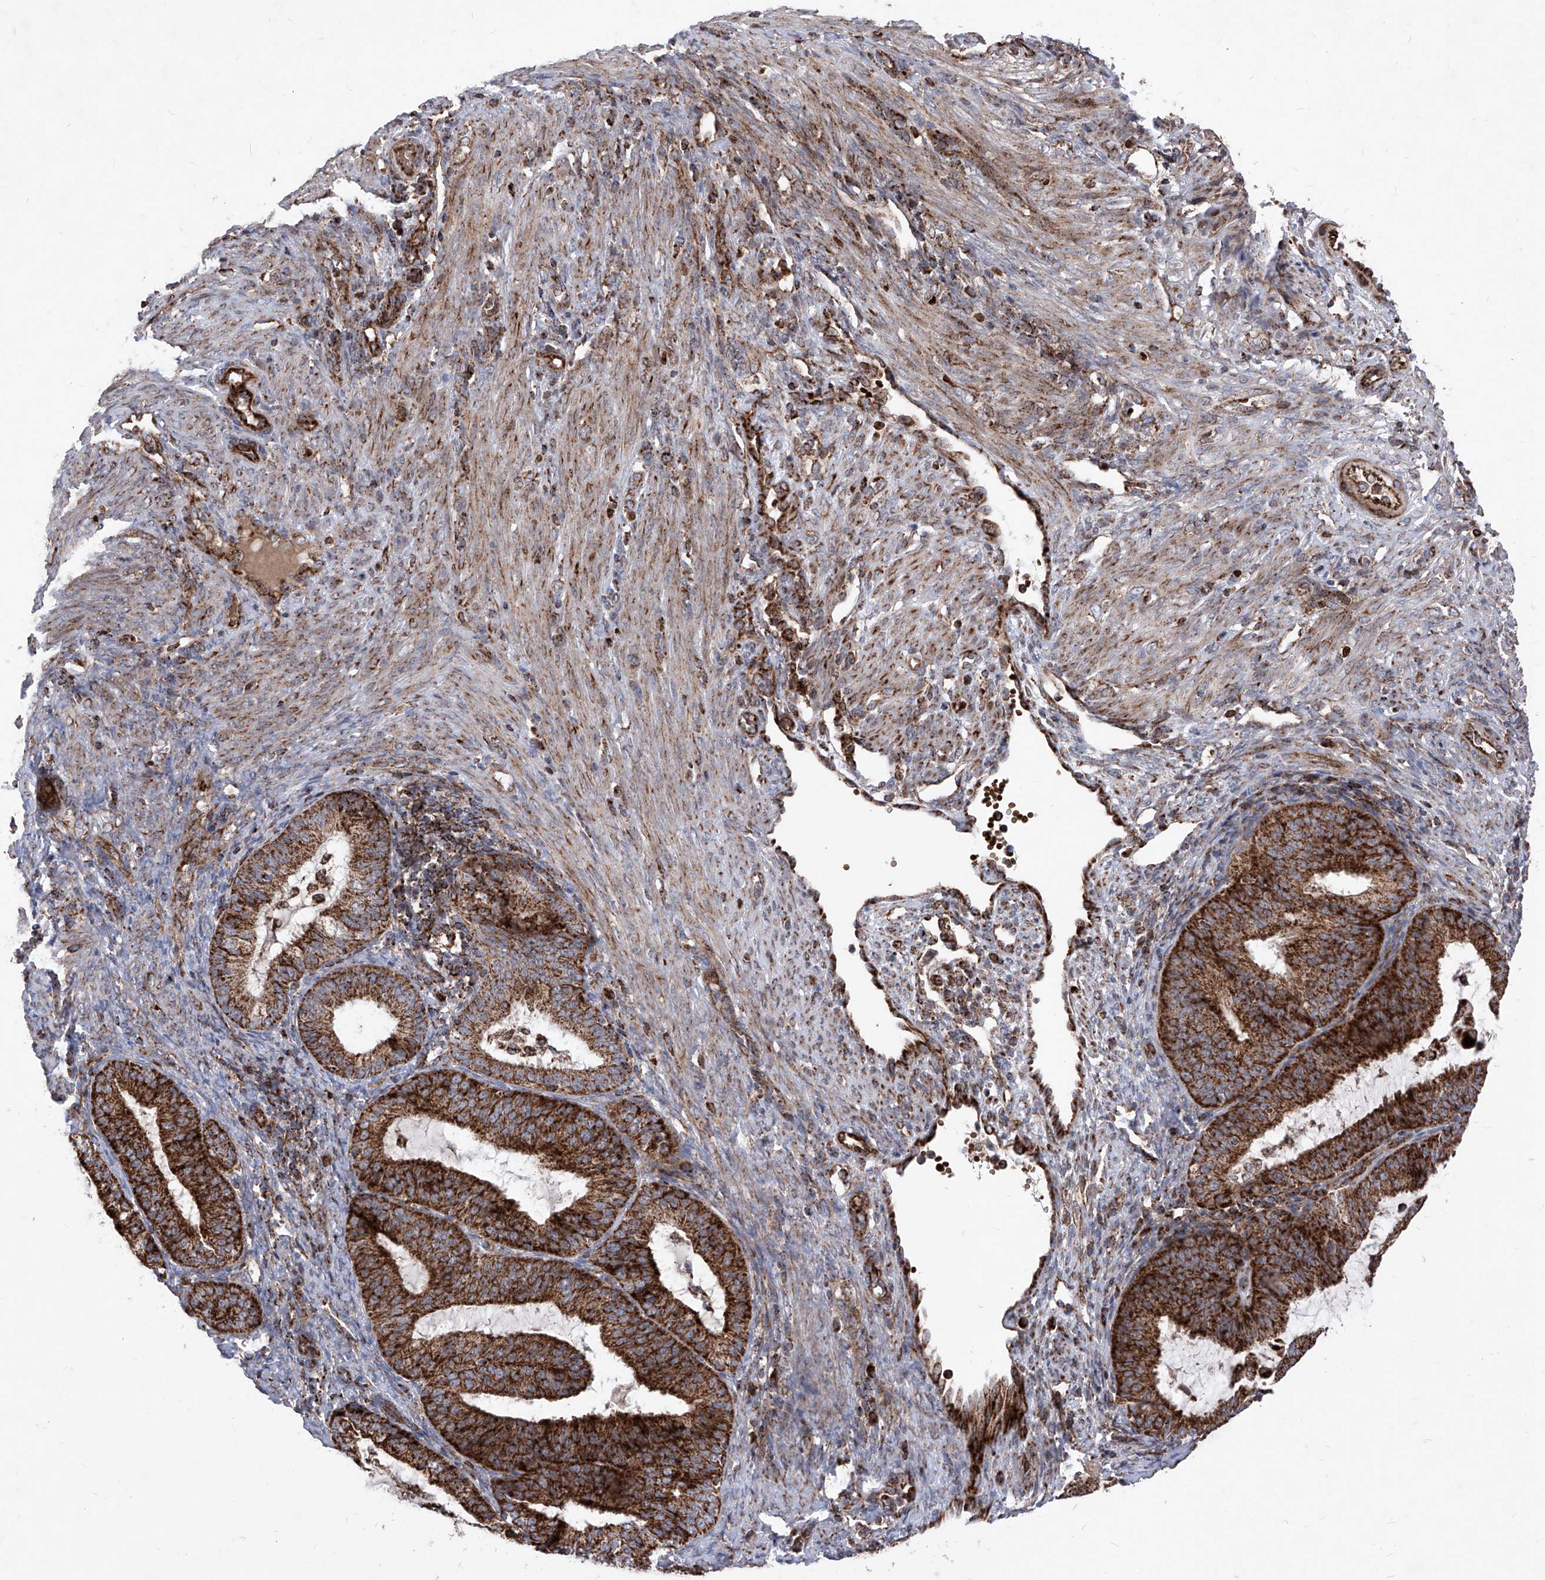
{"staining": {"intensity": "strong", "quantity": ">75%", "location": "cytoplasmic/membranous"}, "tissue": "endometrial cancer", "cell_type": "Tumor cells", "image_type": "cancer", "snomed": [{"axis": "morphology", "description": "Adenocarcinoma, NOS"}, {"axis": "topography", "description": "Endometrium"}], "caption": "This is a micrograph of IHC staining of endometrial cancer, which shows strong expression in the cytoplasmic/membranous of tumor cells.", "gene": "SEMA6A", "patient": {"sex": "female", "age": 51}}